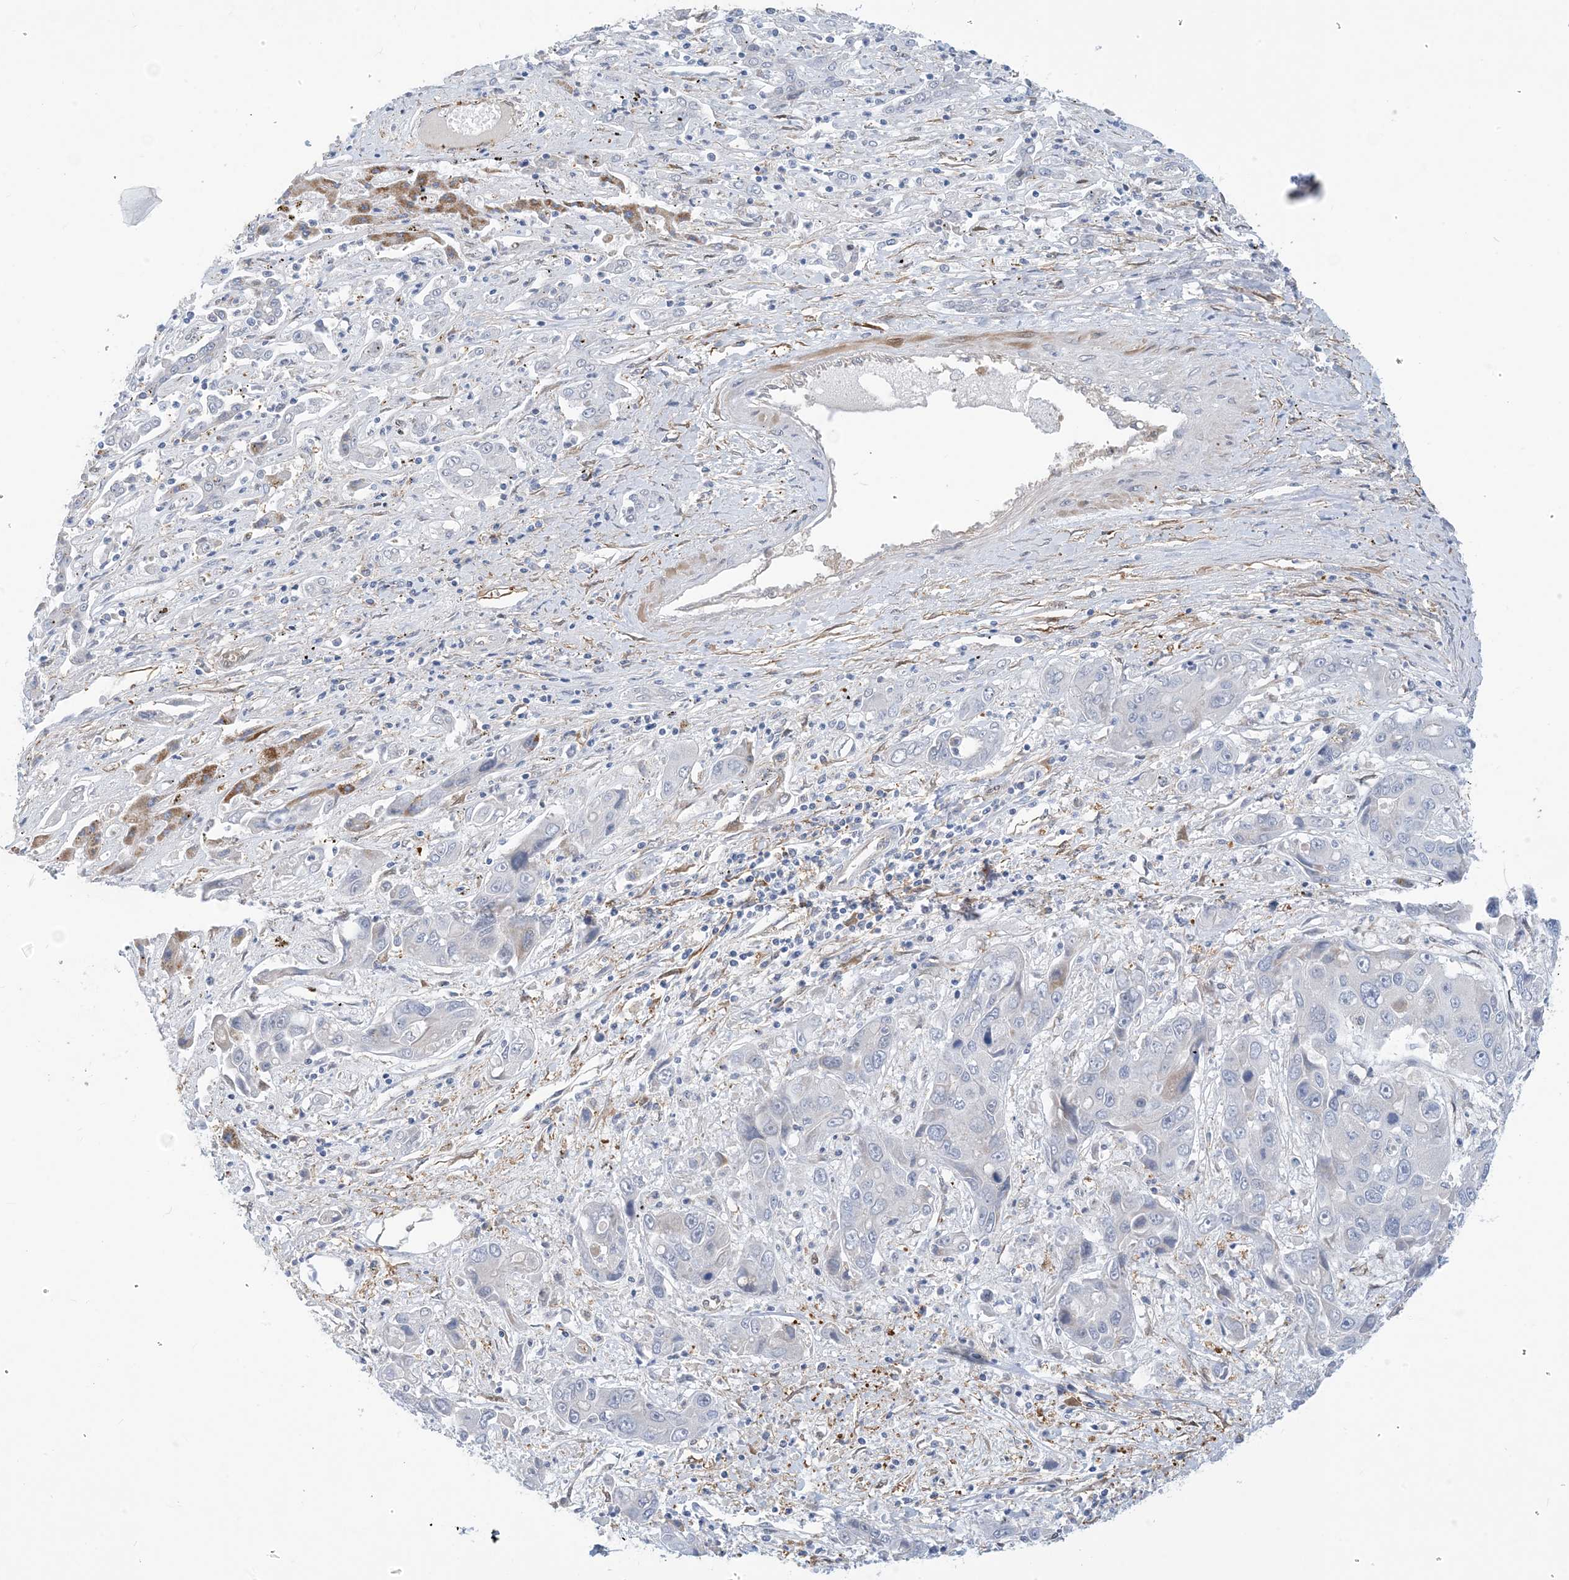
{"staining": {"intensity": "negative", "quantity": "none", "location": "none"}, "tissue": "liver cancer", "cell_type": "Tumor cells", "image_type": "cancer", "snomed": [{"axis": "morphology", "description": "Cholangiocarcinoma"}, {"axis": "topography", "description": "Liver"}], "caption": "Immunohistochemistry (IHC) micrograph of neoplastic tissue: liver cancer stained with DAB (3,3'-diaminobenzidine) shows no significant protein expression in tumor cells.", "gene": "EIF2A", "patient": {"sex": "male", "age": 67}}